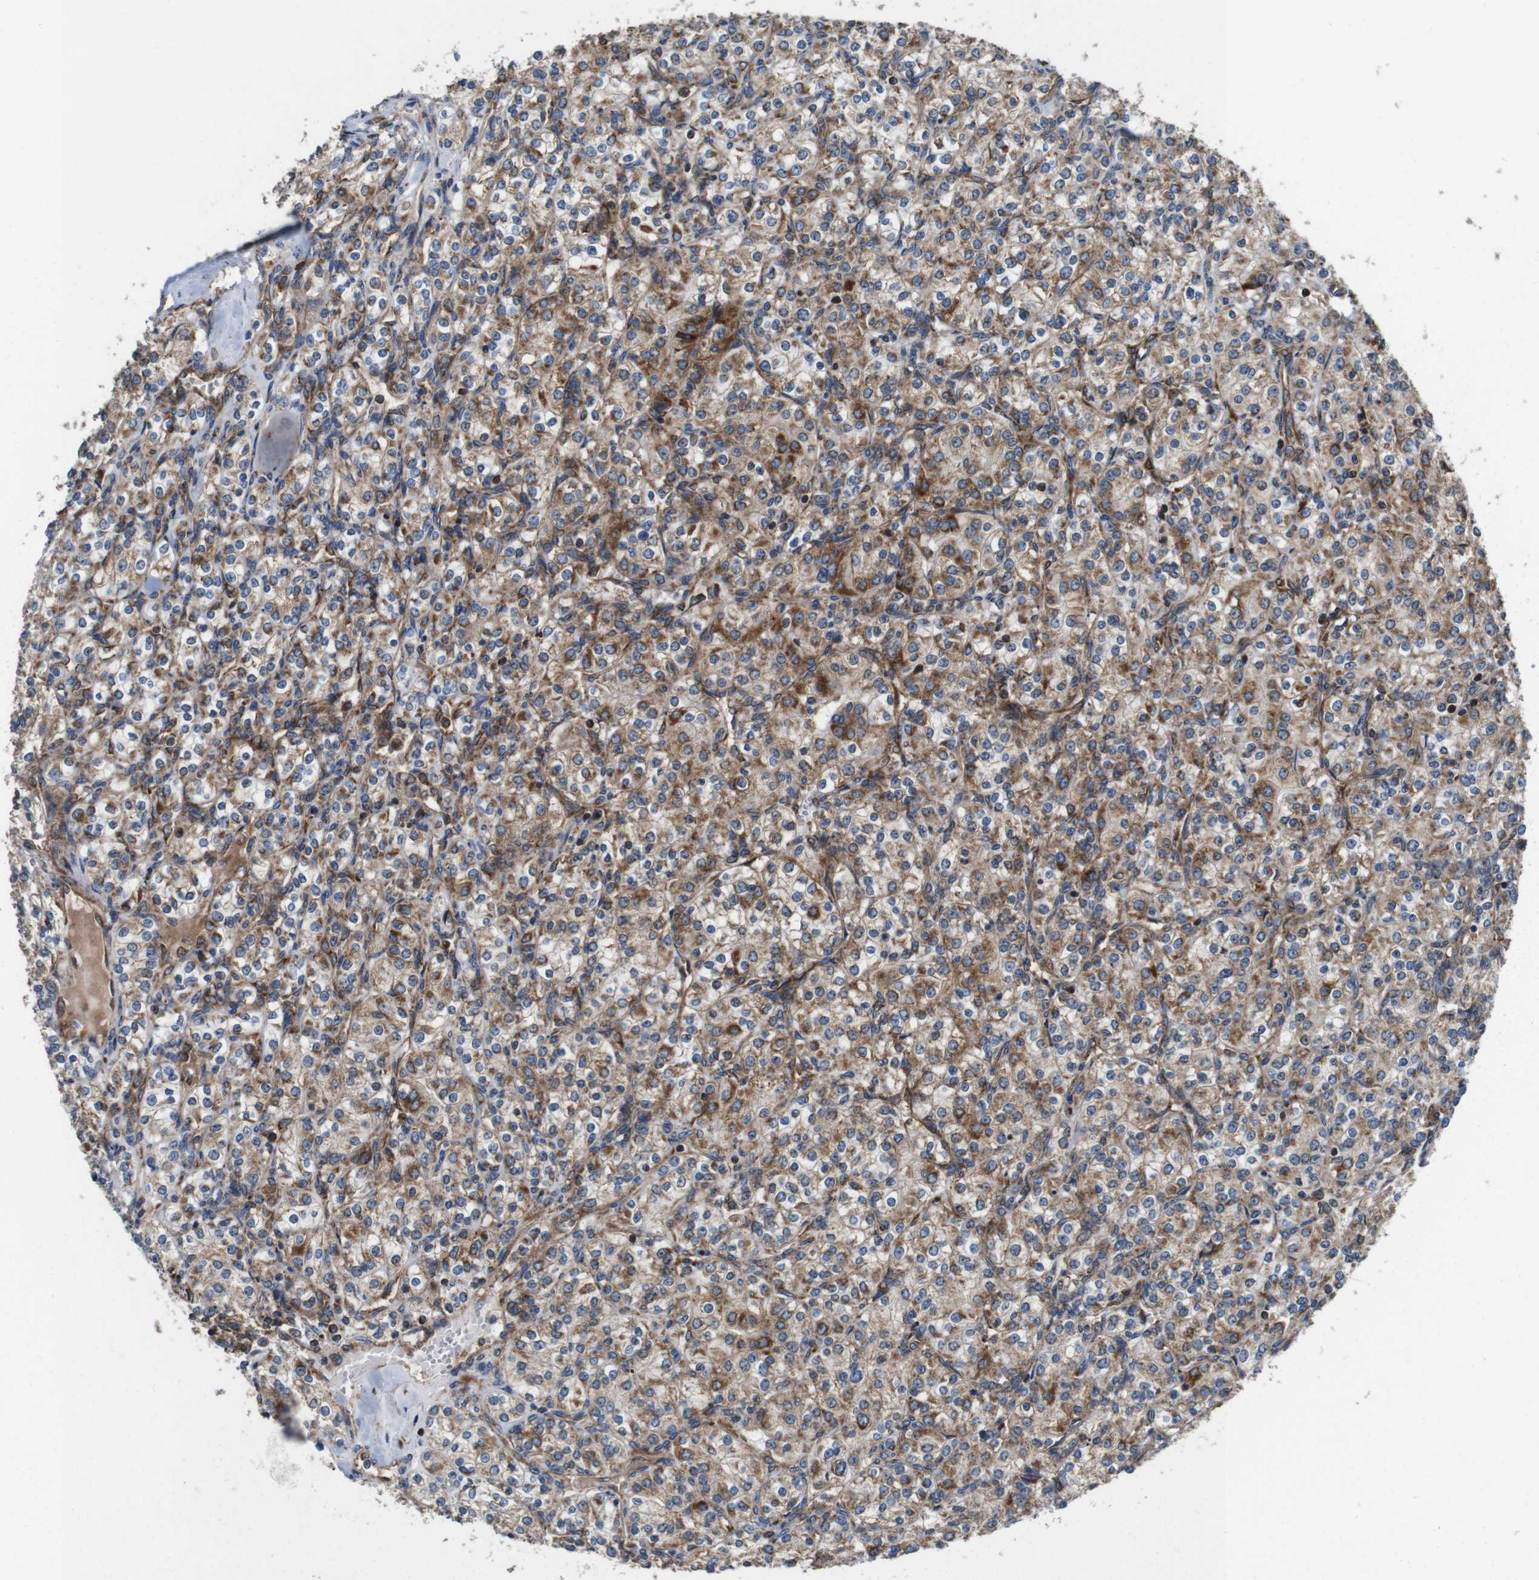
{"staining": {"intensity": "moderate", "quantity": "25%-75%", "location": "cytoplasmic/membranous"}, "tissue": "renal cancer", "cell_type": "Tumor cells", "image_type": "cancer", "snomed": [{"axis": "morphology", "description": "Adenocarcinoma, NOS"}, {"axis": "topography", "description": "Kidney"}], "caption": "Moderate cytoplasmic/membranous staining for a protein is identified in approximately 25%-75% of tumor cells of renal cancer (adenocarcinoma) using IHC.", "gene": "HK1", "patient": {"sex": "male", "age": 77}}